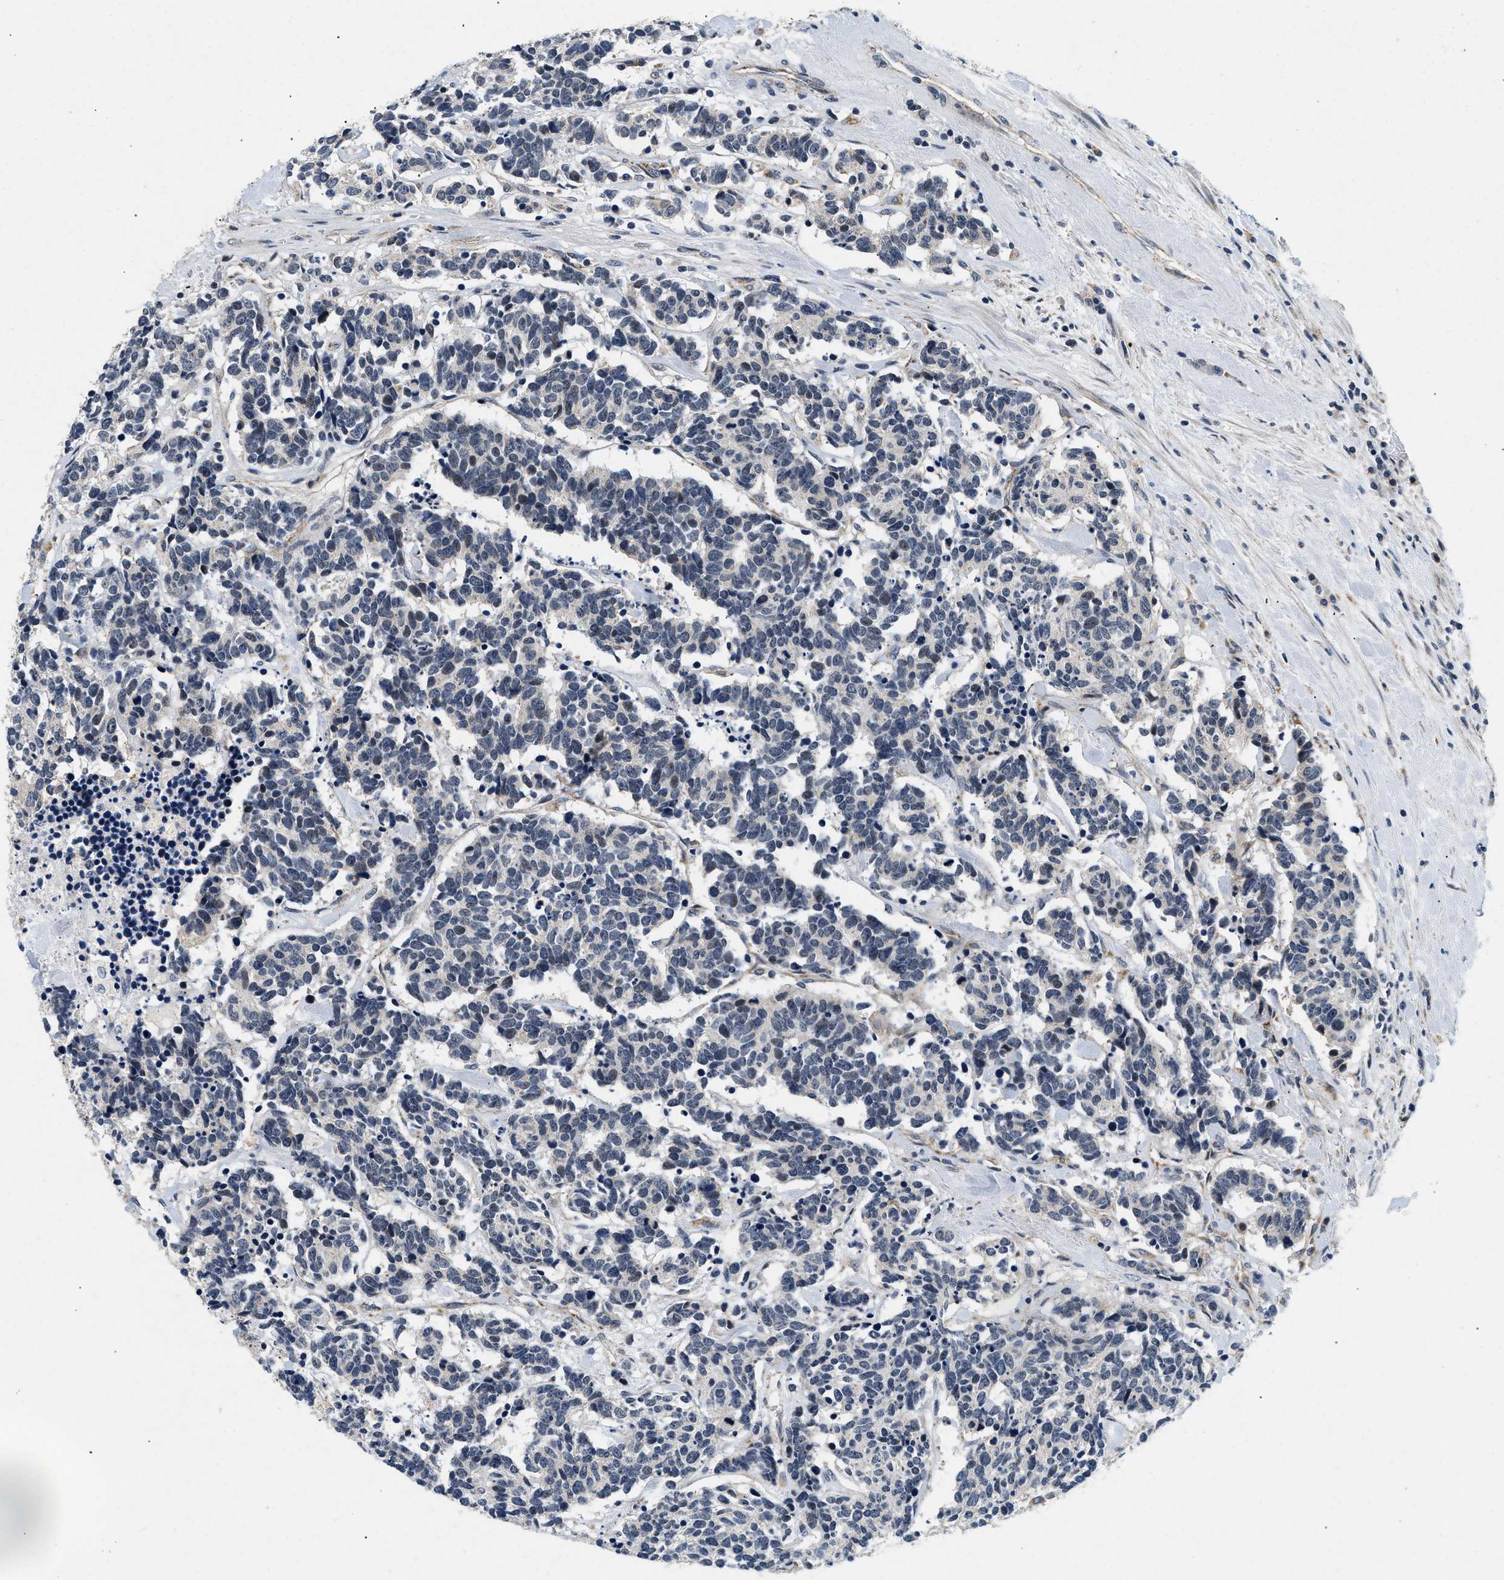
{"staining": {"intensity": "negative", "quantity": "none", "location": "none"}, "tissue": "carcinoid", "cell_type": "Tumor cells", "image_type": "cancer", "snomed": [{"axis": "morphology", "description": "Carcinoma, NOS"}, {"axis": "morphology", "description": "Carcinoid, malignant, NOS"}, {"axis": "topography", "description": "Urinary bladder"}], "caption": "IHC of carcinoid (malignant) demonstrates no positivity in tumor cells.", "gene": "PDP1", "patient": {"sex": "male", "age": 57}}